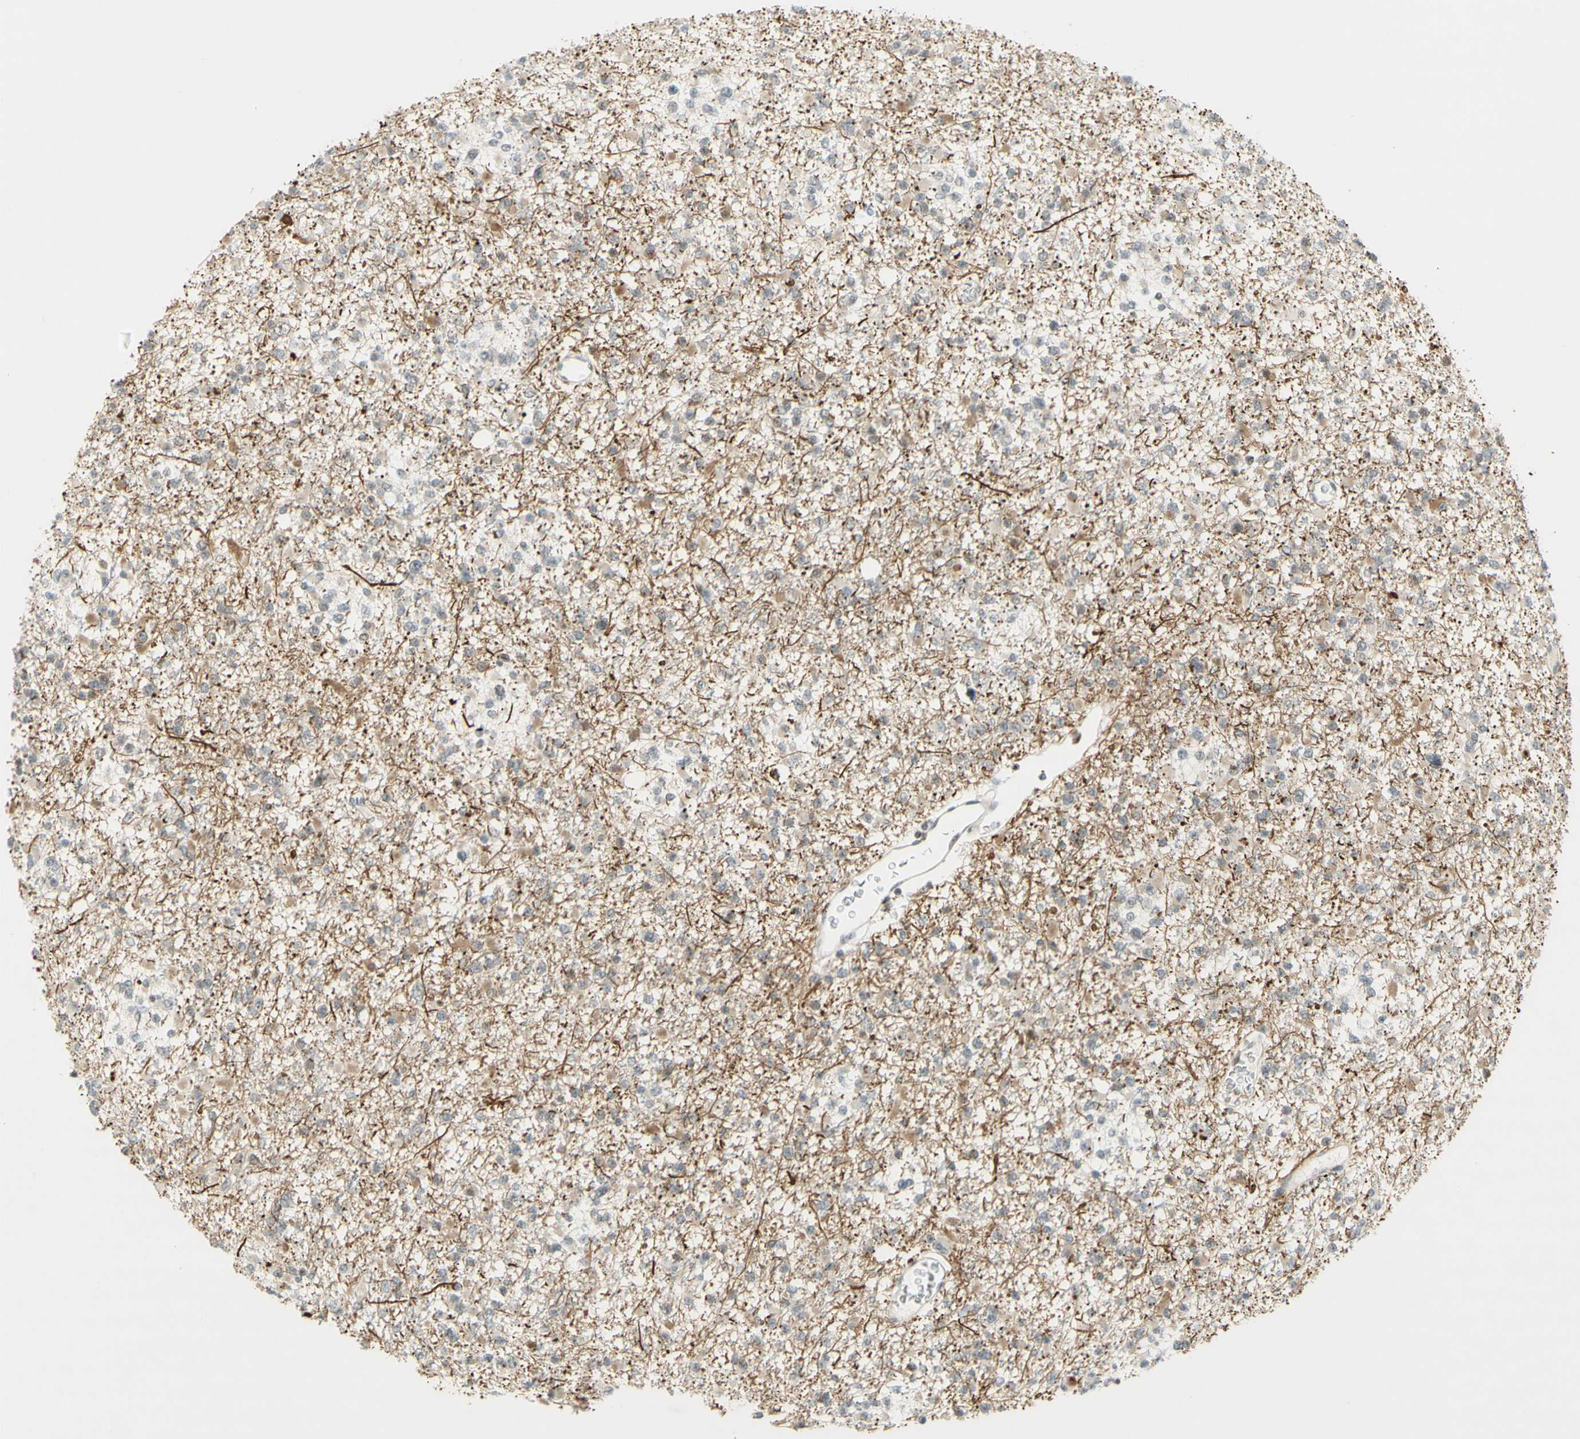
{"staining": {"intensity": "moderate", "quantity": "<25%", "location": "cytoplasmic/membranous,nuclear"}, "tissue": "glioma", "cell_type": "Tumor cells", "image_type": "cancer", "snomed": [{"axis": "morphology", "description": "Glioma, malignant, Low grade"}, {"axis": "topography", "description": "Brain"}], "caption": "Glioma tissue displays moderate cytoplasmic/membranous and nuclear expression in about <25% of tumor cells, visualized by immunohistochemistry.", "gene": "IRF1", "patient": {"sex": "female", "age": 22}}